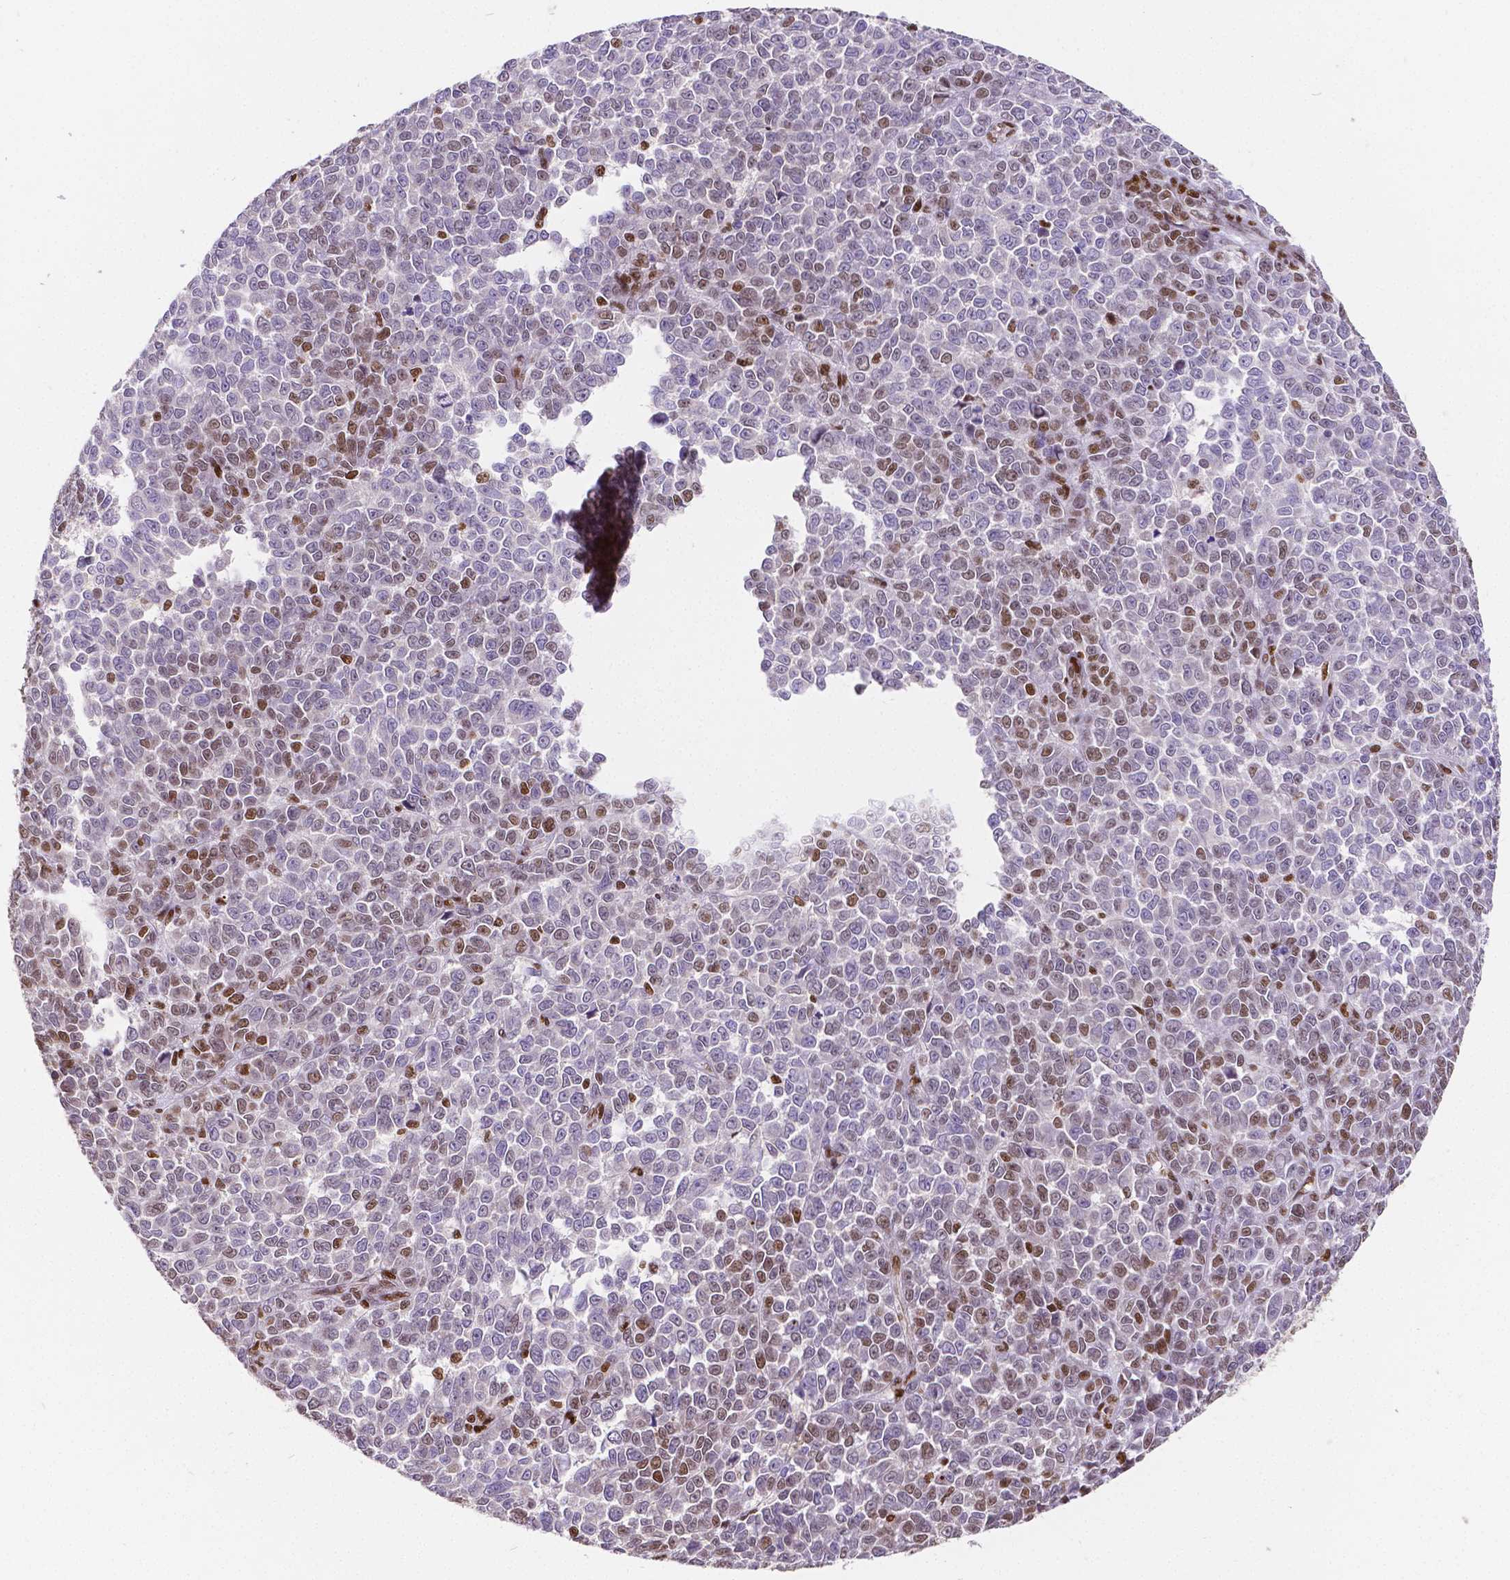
{"staining": {"intensity": "moderate", "quantity": "<25%", "location": "nuclear"}, "tissue": "melanoma", "cell_type": "Tumor cells", "image_type": "cancer", "snomed": [{"axis": "morphology", "description": "Malignant melanoma, NOS"}, {"axis": "topography", "description": "Skin"}], "caption": "Tumor cells show moderate nuclear positivity in about <25% of cells in malignant melanoma.", "gene": "MEF2C", "patient": {"sex": "female", "age": 95}}